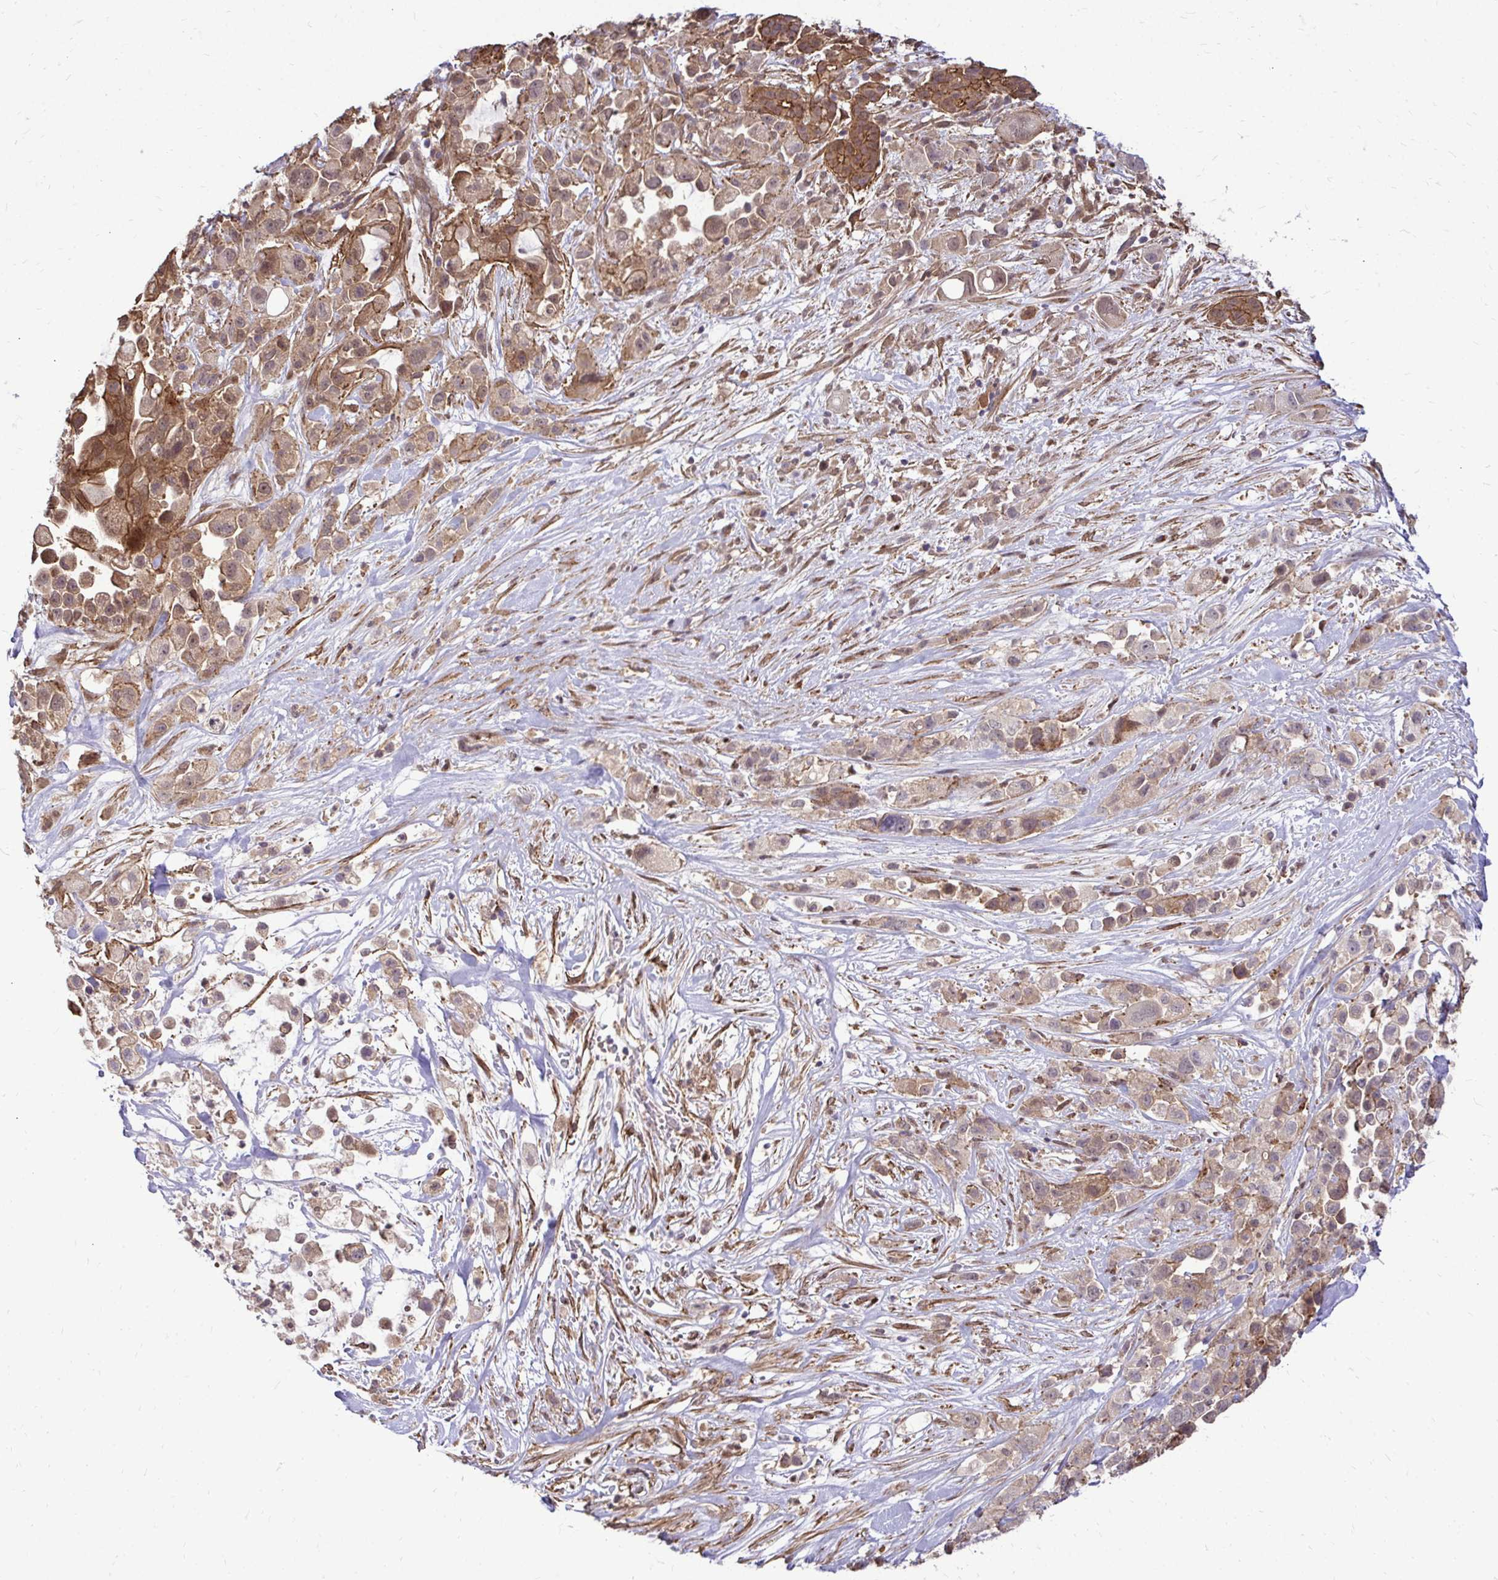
{"staining": {"intensity": "moderate", "quantity": "25%-75%", "location": "cytoplasmic/membranous,nuclear"}, "tissue": "pancreatic cancer", "cell_type": "Tumor cells", "image_type": "cancer", "snomed": [{"axis": "morphology", "description": "Adenocarcinoma, NOS"}, {"axis": "topography", "description": "Pancreas"}], "caption": "Immunohistochemistry (IHC) of pancreatic cancer shows medium levels of moderate cytoplasmic/membranous and nuclear expression in approximately 25%-75% of tumor cells.", "gene": "TRIP6", "patient": {"sex": "male", "age": 44}}